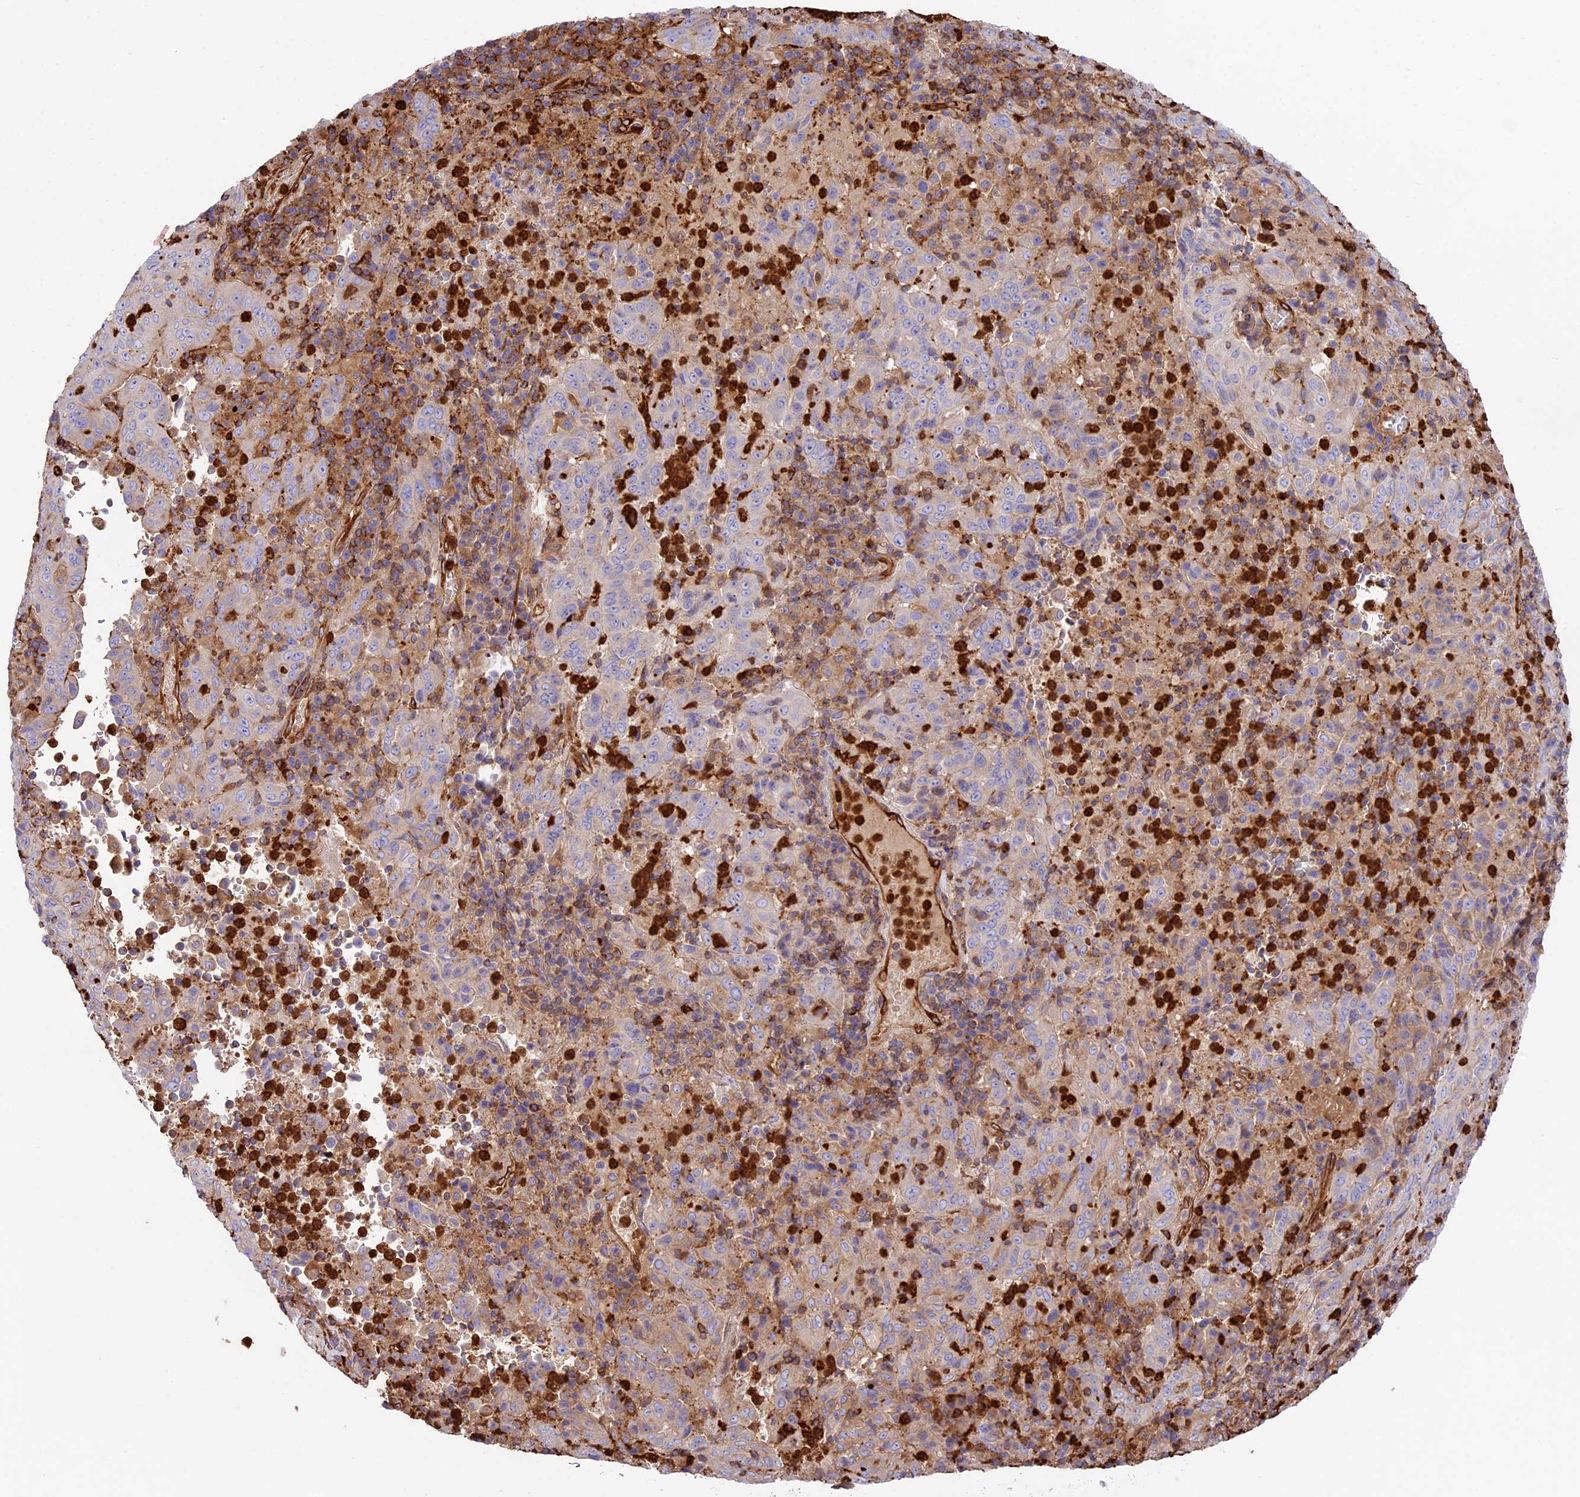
{"staining": {"intensity": "negative", "quantity": "none", "location": "none"}, "tissue": "pancreatic cancer", "cell_type": "Tumor cells", "image_type": "cancer", "snomed": [{"axis": "morphology", "description": "Adenocarcinoma, NOS"}, {"axis": "topography", "description": "Pancreas"}], "caption": "Tumor cells are negative for protein expression in human pancreatic cancer (adenocarcinoma).", "gene": "CD99L2", "patient": {"sex": "male", "age": 63}}